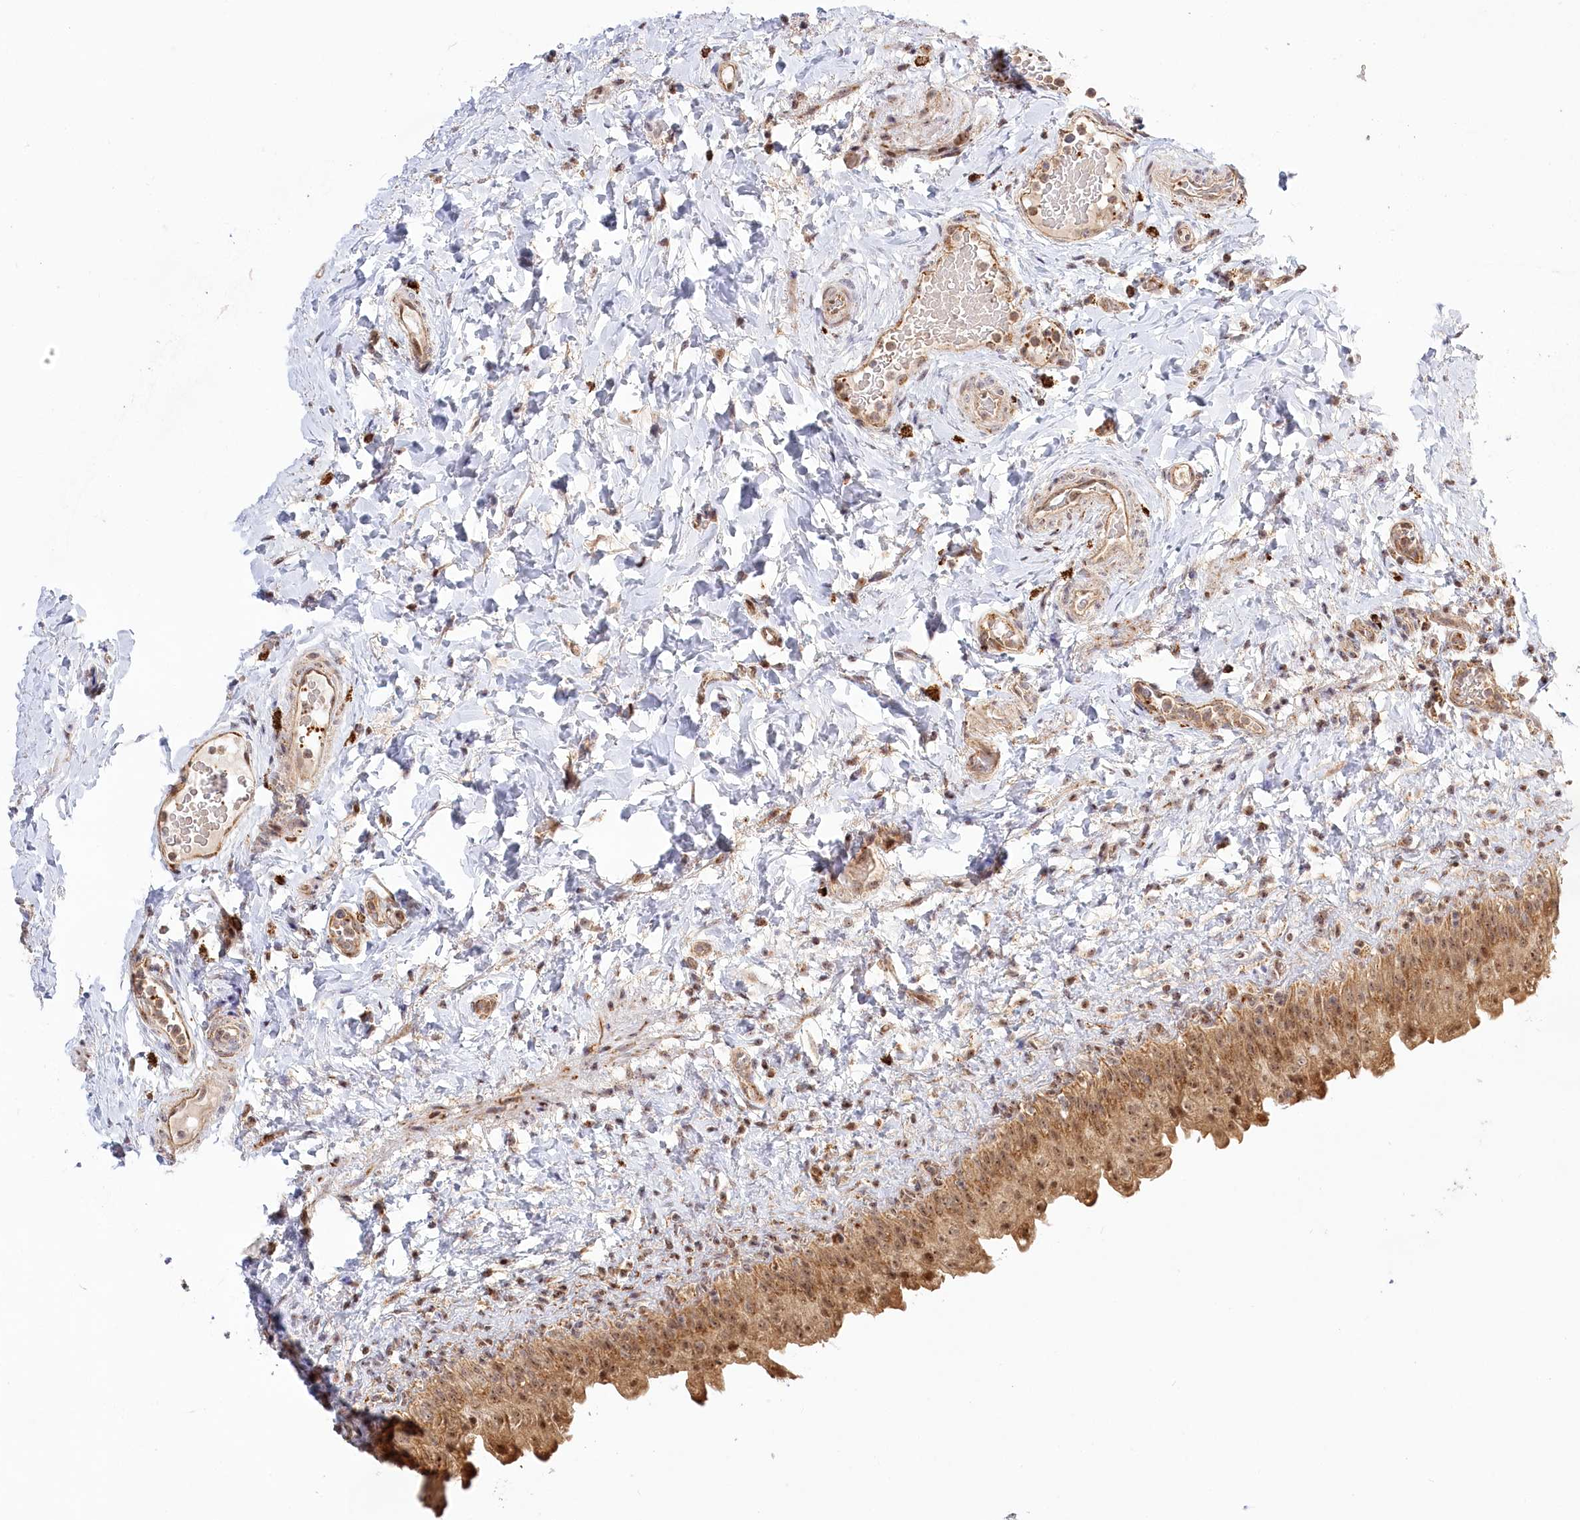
{"staining": {"intensity": "moderate", "quantity": ">75%", "location": "cytoplasmic/membranous,nuclear"}, "tissue": "urinary bladder", "cell_type": "Urothelial cells", "image_type": "normal", "snomed": [{"axis": "morphology", "description": "Normal tissue, NOS"}, {"axis": "topography", "description": "Urinary bladder"}], "caption": "This is an image of immunohistochemistry staining of normal urinary bladder, which shows moderate staining in the cytoplasmic/membranous,nuclear of urothelial cells.", "gene": "RTN4IP1", "patient": {"sex": "female", "age": 27}}